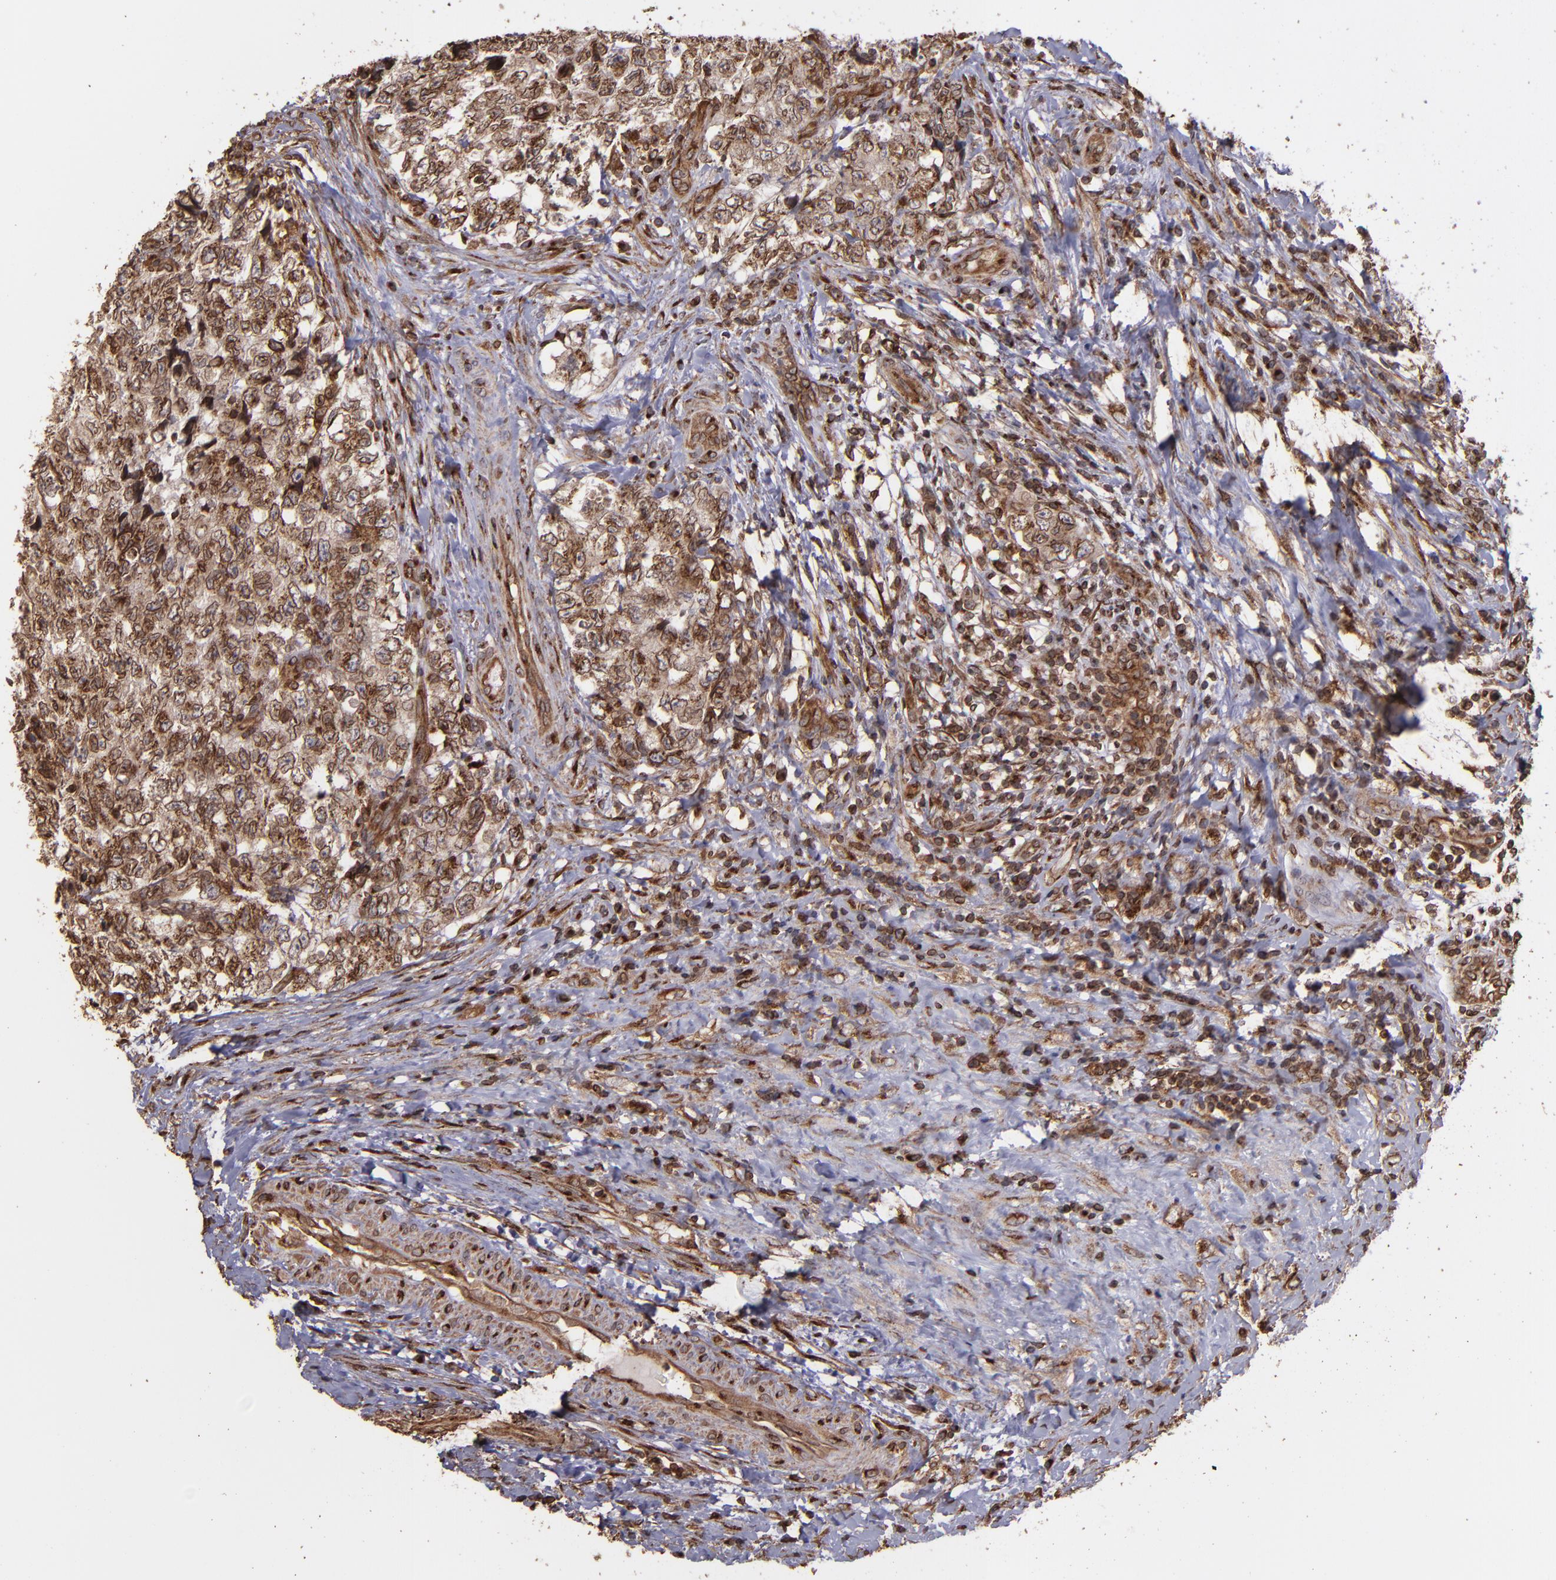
{"staining": {"intensity": "strong", "quantity": ">75%", "location": "cytoplasmic/membranous"}, "tissue": "testis cancer", "cell_type": "Tumor cells", "image_type": "cancer", "snomed": [{"axis": "morphology", "description": "Carcinoma, Embryonal, NOS"}, {"axis": "topography", "description": "Testis"}], "caption": "Tumor cells show high levels of strong cytoplasmic/membranous expression in about >75% of cells in human testis cancer (embryonal carcinoma).", "gene": "TRIP11", "patient": {"sex": "male", "age": 31}}